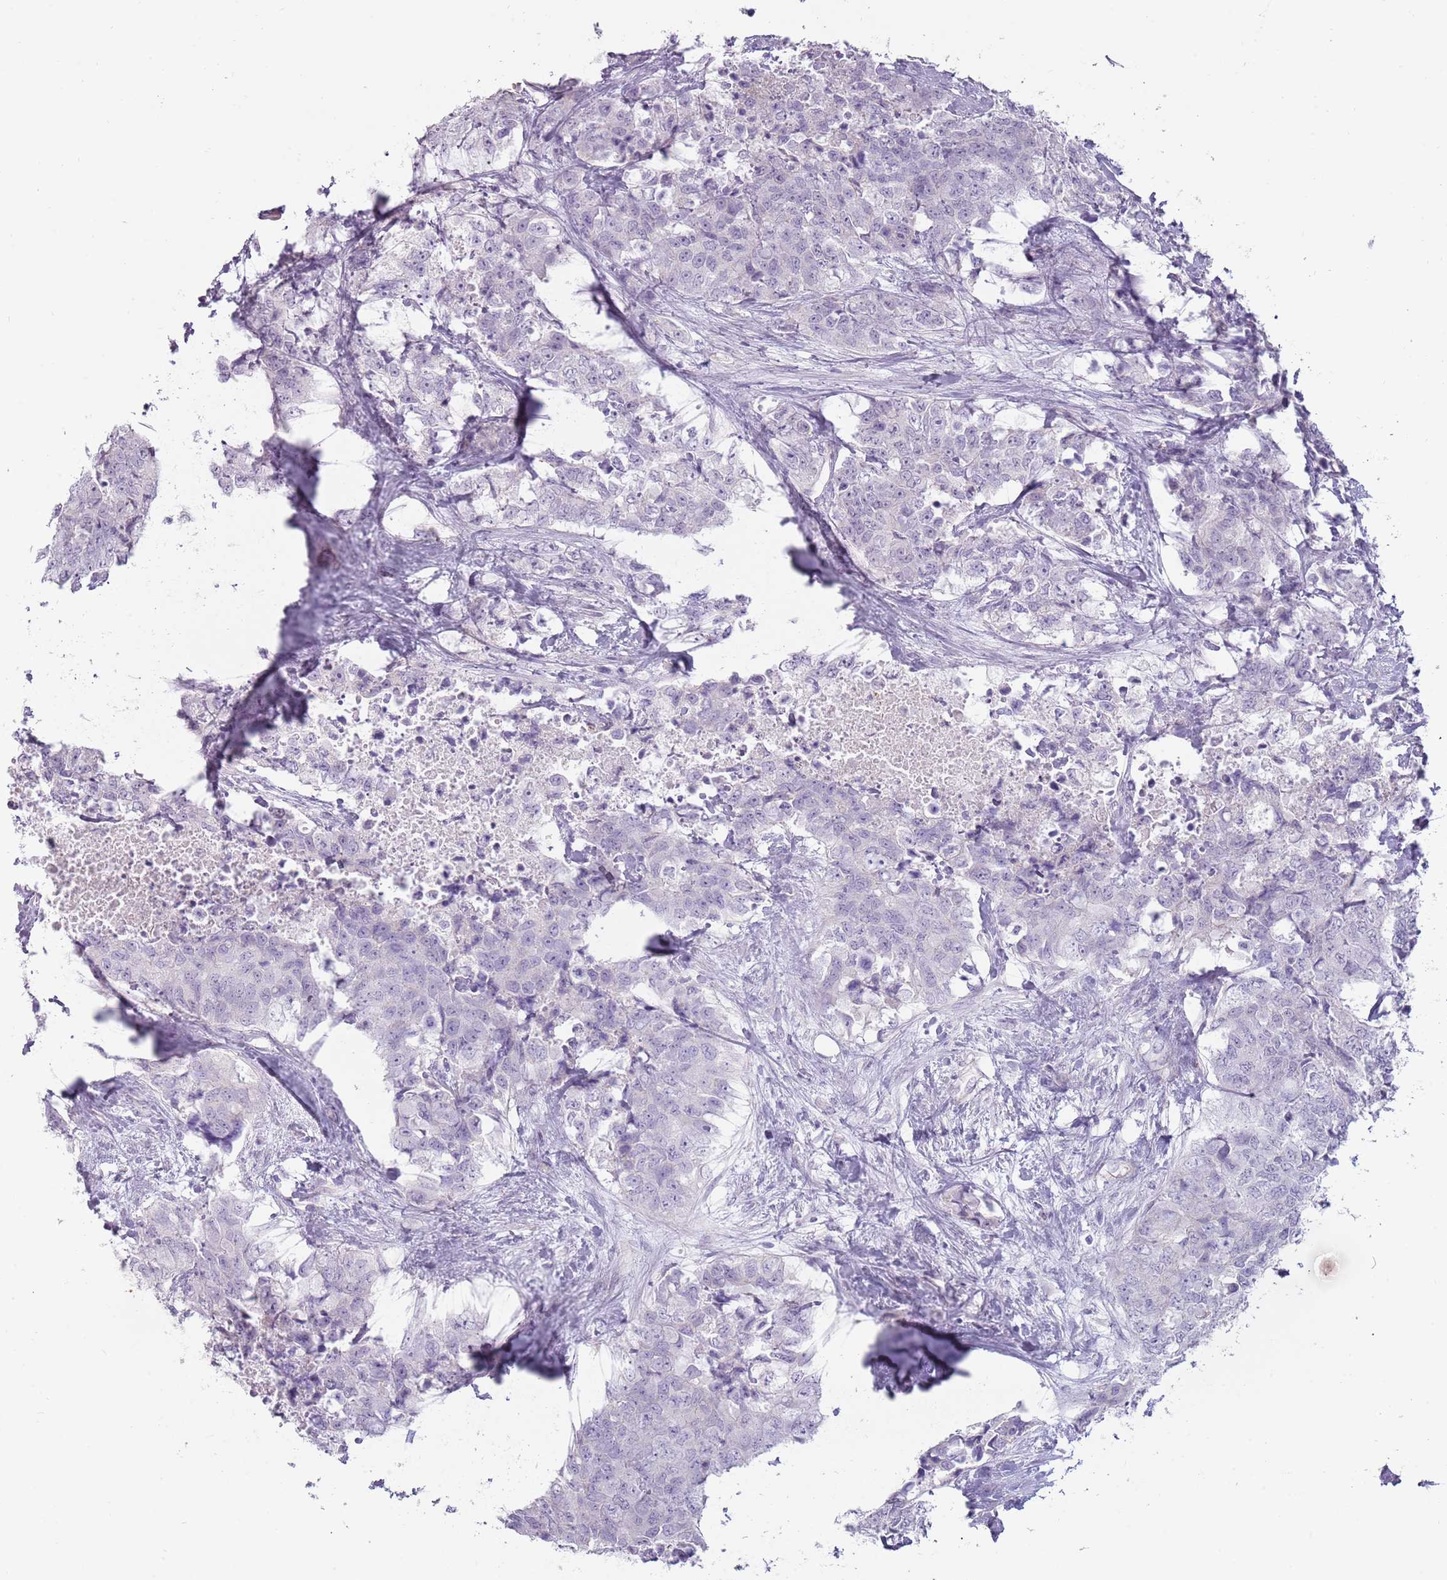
{"staining": {"intensity": "negative", "quantity": "none", "location": "none"}, "tissue": "urothelial cancer", "cell_type": "Tumor cells", "image_type": "cancer", "snomed": [{"axis": "morphology", "description": "Urothelial carcinoma, High grade"}, {"axis": "topography", "description": "Urinary bladder"}], "caption": "A high-resolution micrograph shows IHC staining of urothelial carcinoma (high-grade), which exhibits no significant positivity in tumor cells. (Brightfield microscopy of DAB (3,3'-diaminobenzidine) IHC at high magnification).", "gene": "RFX2", "patient": {"sex": "female", "age": 78}}